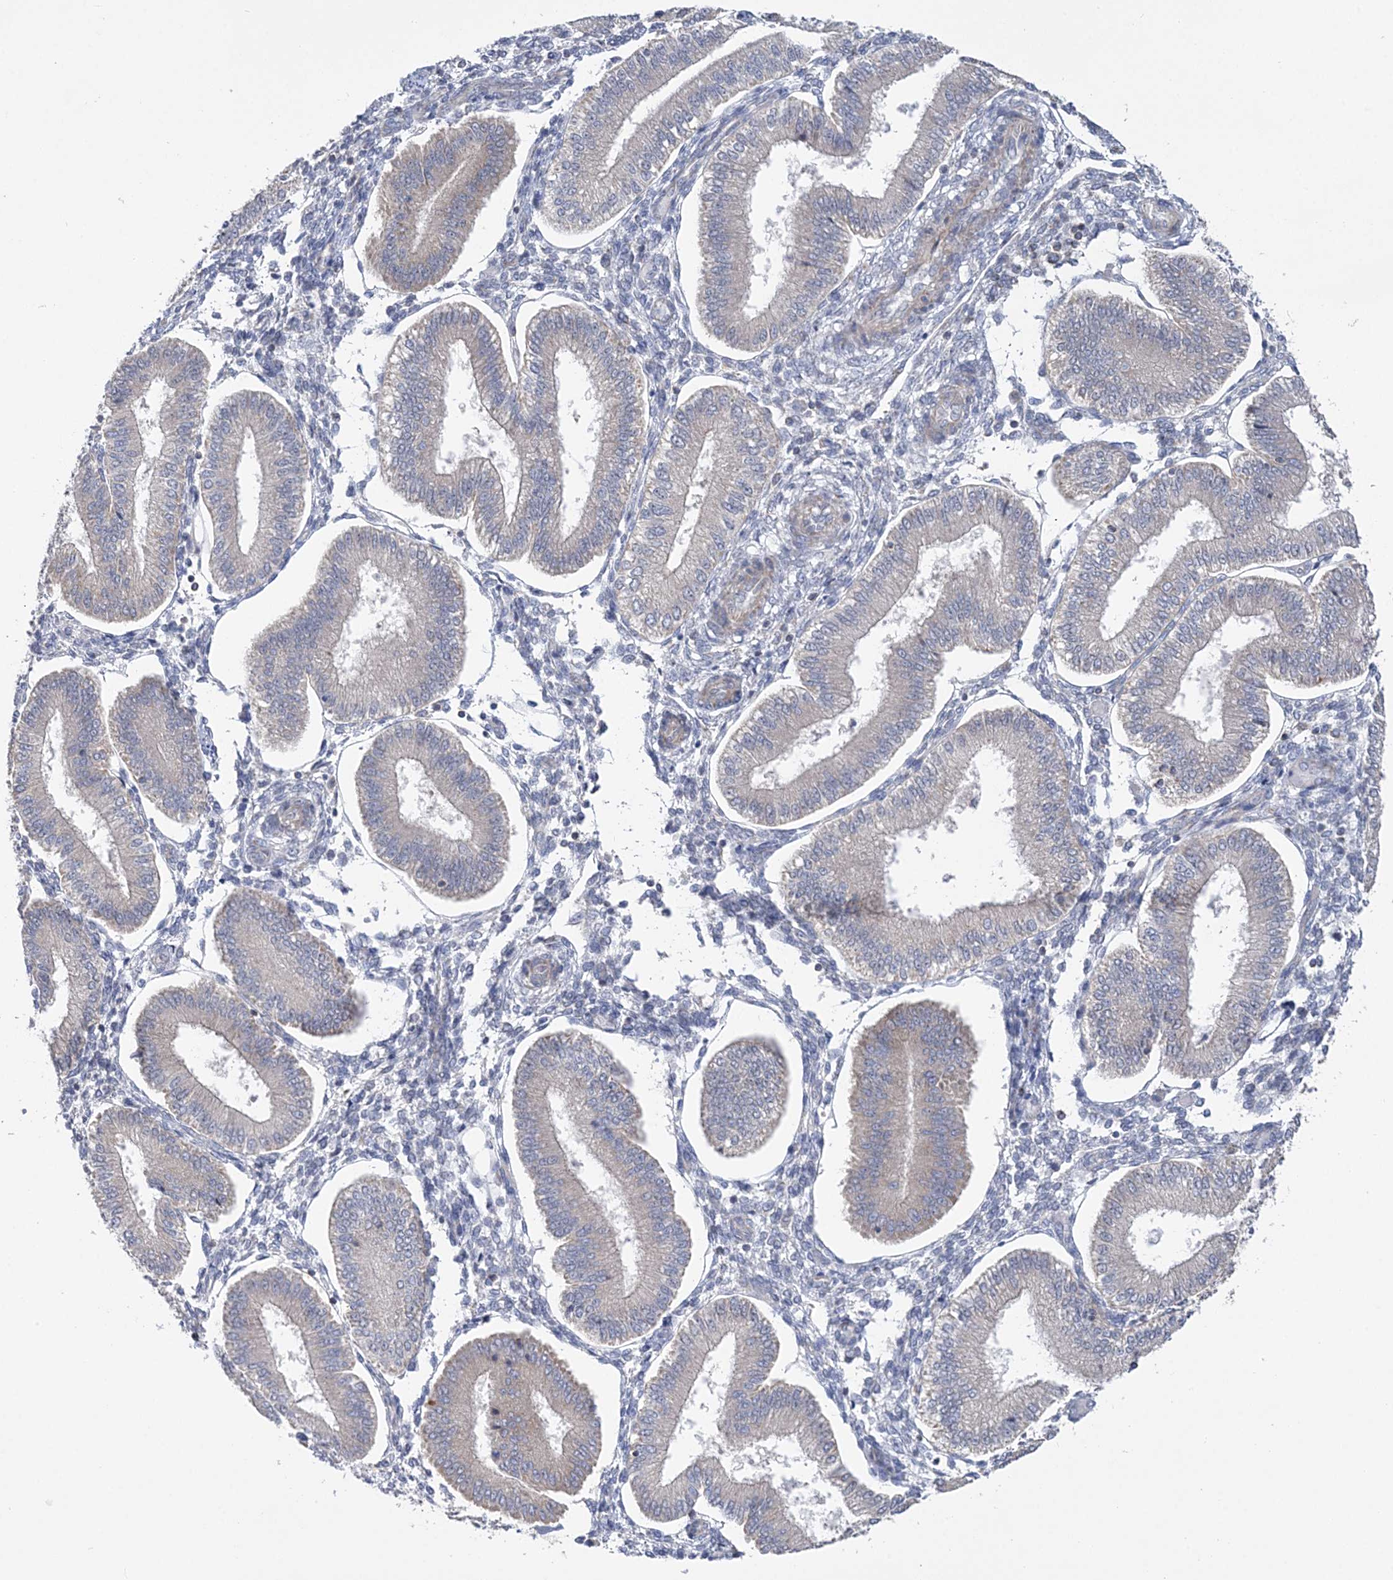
{"staining": {"intensity": "weak", "quantity": "25%-75%", "location": "cytoplasmic/membranous"}, "tissue": "endometrium", "cell_type": "Cells in endometrial stroma", "image_type": "normal", "snomed": [{"axis": "morphology", "description": "Normal tissue, NOS"}, {"axis": "topography", "description": "Endometrium"}], "caption": "Weak cytoplasmic/membranous staining is seen in approximately 25%-75% of cells in endometrial stroma in normal endometrium. The protein is stained brown, and the nuclei are stained in blue (DAB IHC with brightfield microscopy, high magnification).", "gene": "MMADHC", "patient": {"sex": "female", "age": 39}}